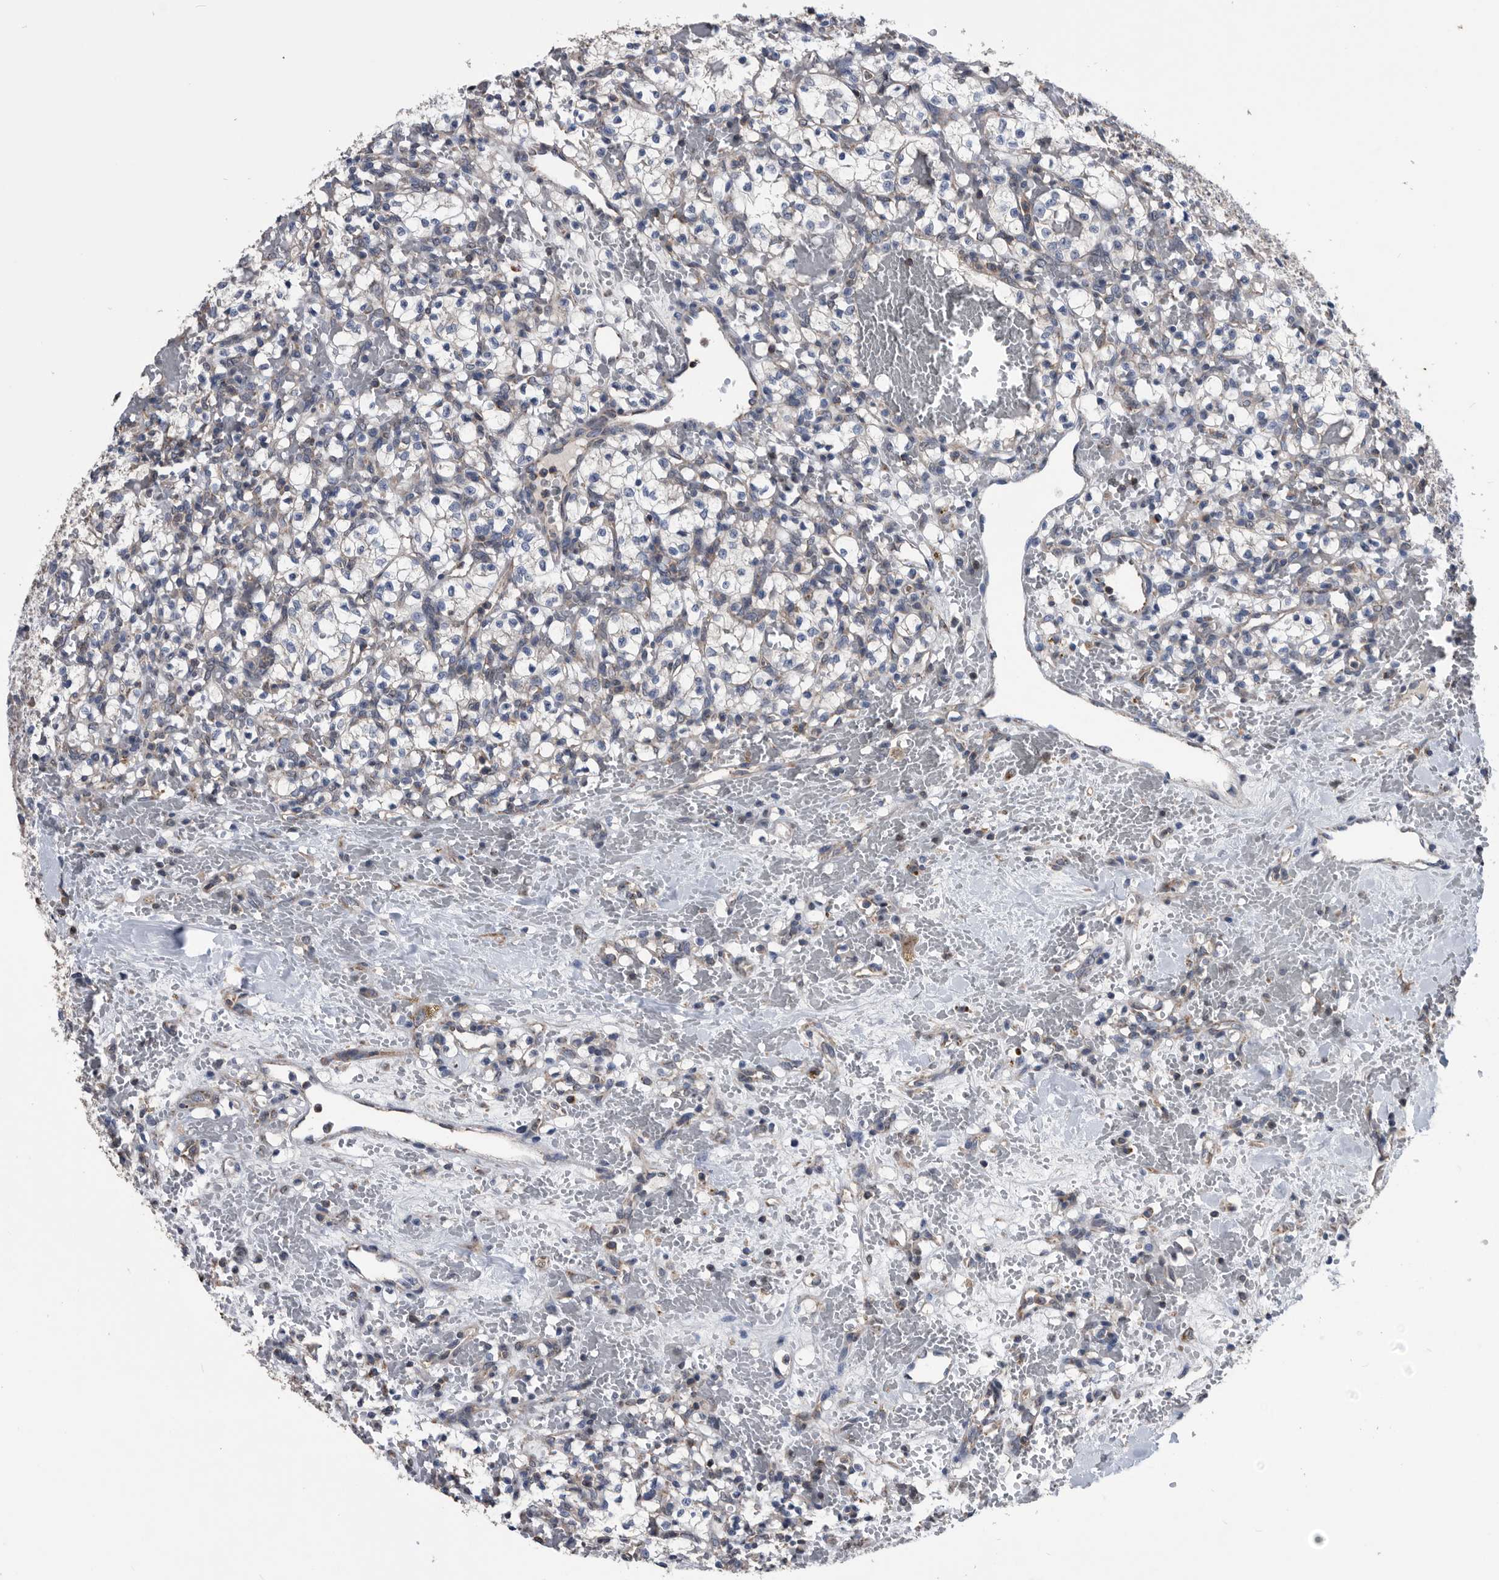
{"staining": {"intensity": "negative", "quantity": "none", "location": "none"}, "tissue": "renal cancer", "cell_type": "Tumor cells", "image_type": "cancer", "snomed": [{"axis": "morphology", "description": "Adenocarcinoma, NOS"}, {"axis": "topography", "description": "Kidney"}], "caption": "Tumor cells show no significant protein expression in renal adenocarcinoma.", "gene": "NRBP1", "patient": {"sex": "female", "age": 60}}